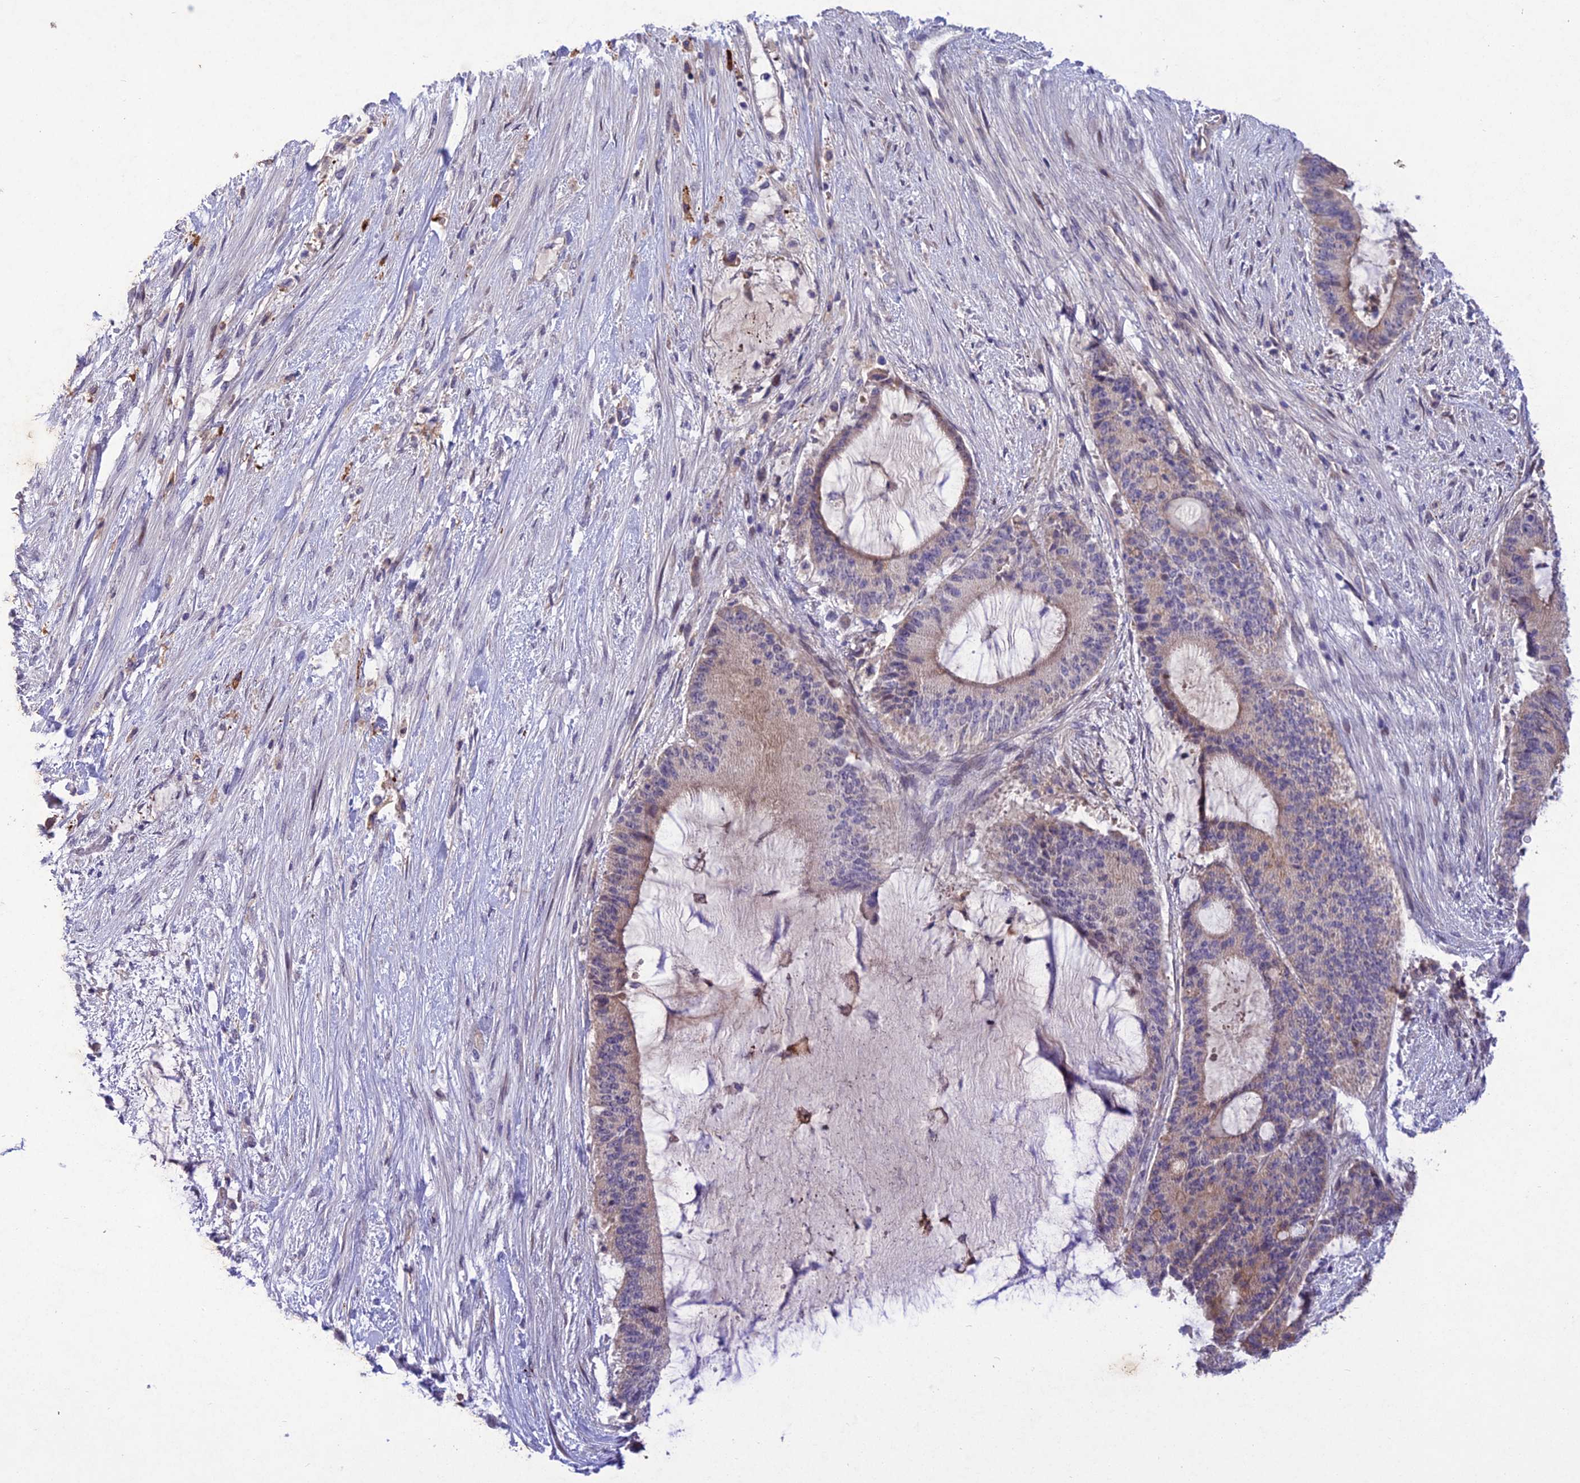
{"staining": {"intensity": "weak", "quantity": "25%-75%", "location": "cytoplasmic/membranous"}, "tissue": "liver cancer", "cell_type": "Tumor cells", "image_type": "cancer", "snomed": [{"axis": "morphology", "description": "Normal tissue, NOS"}, {"axis": "morphology", "description": "Cholangiocarcinoma"}, {"axis": "topography", "description": "Liver"}, {"axis": "topography", "description": "Peripheral nerve tissue"}], "caption": "The histopathology image shows immunohistochemical staining of cholangiocarcinoma (liver). There is weak cytoplasmic/membranous expression is appreciated in about 25%-75% of tumor cells.", "gene": "ANKRD52", "patient": {"sex": "female", "age": 73}}